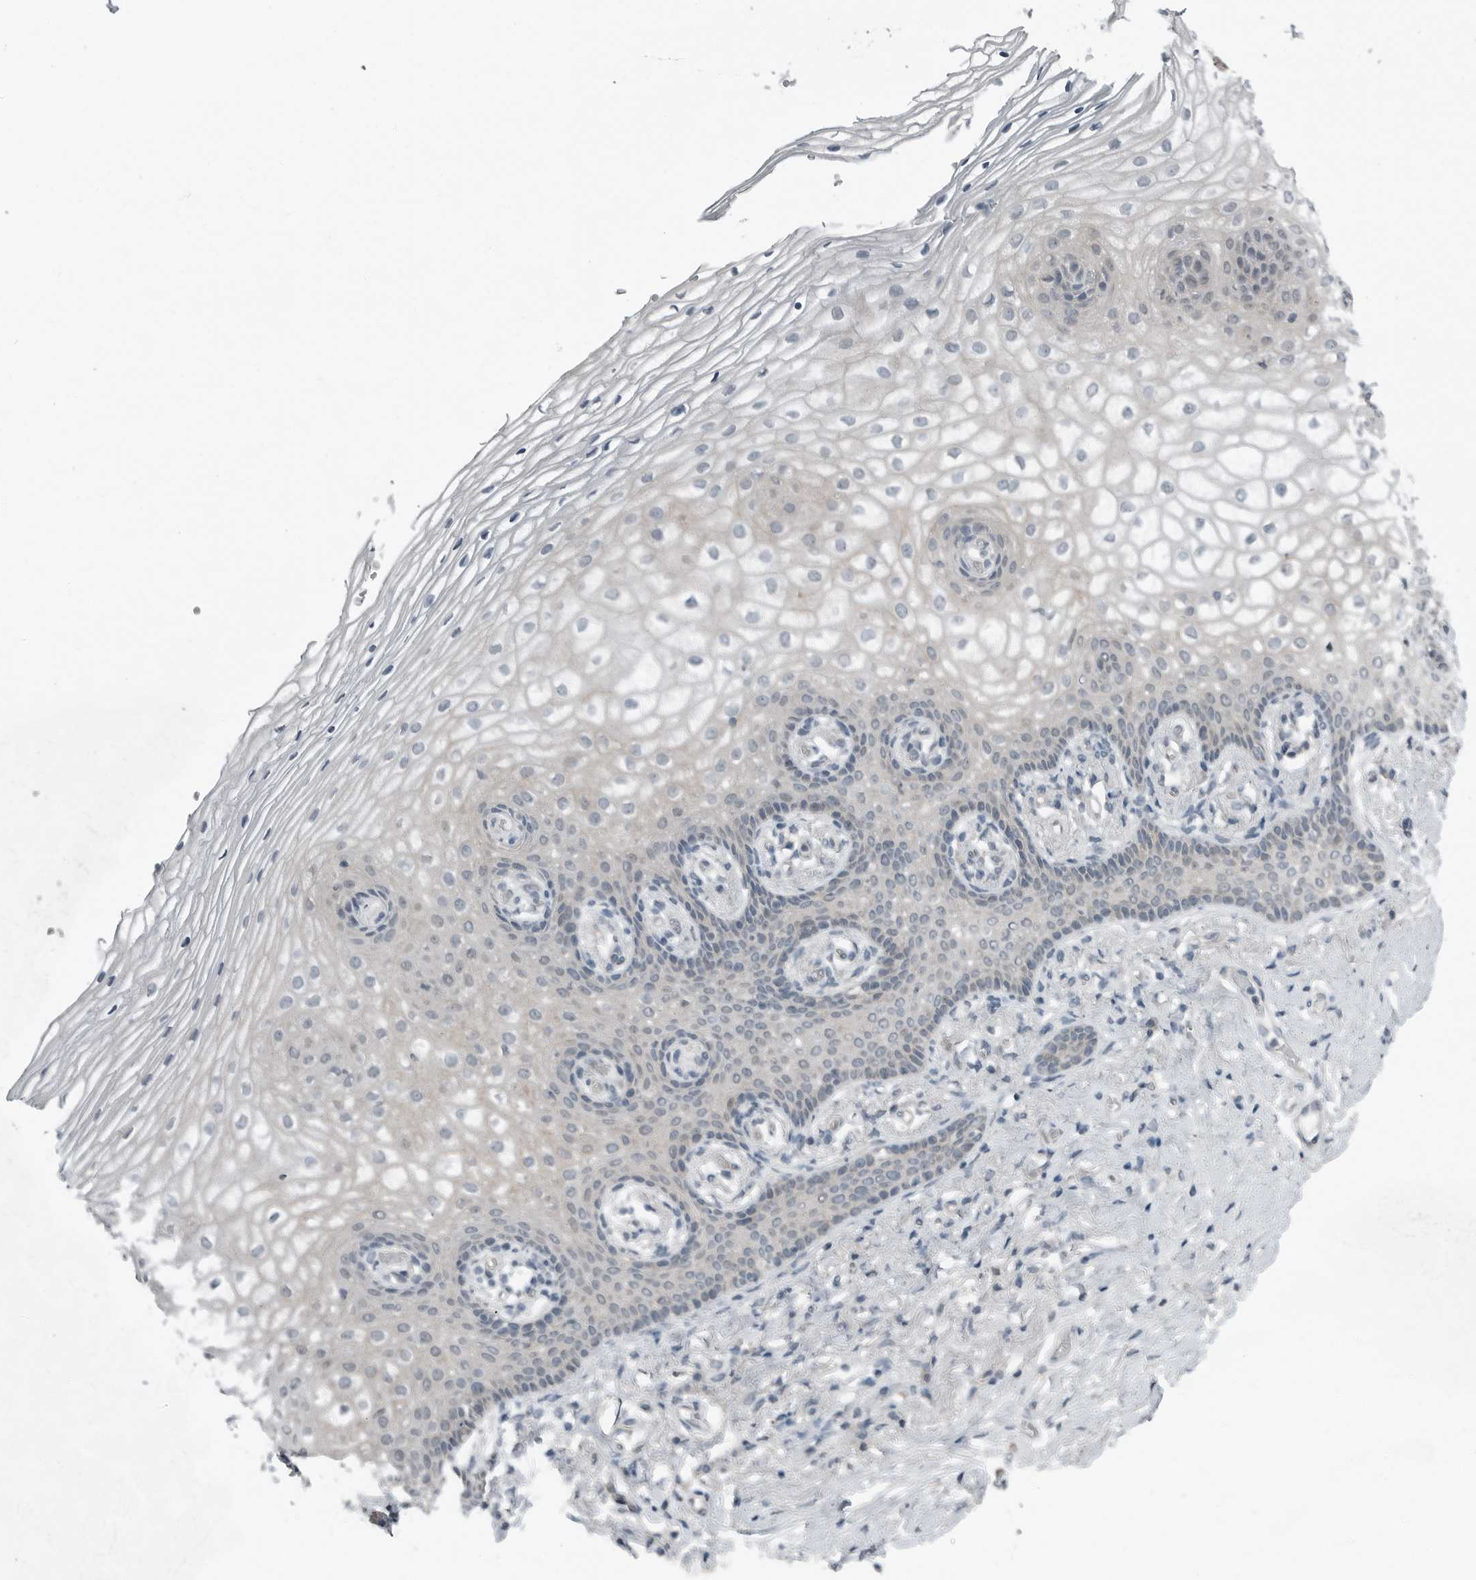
{"staining": {"intensity": "negative", "quantity": "none", "location": "none"}, "tissue": "vagina", "cell_type": "Squamous epithelial cells", "image_type": "normal", "snomed": [{"axis": "morphology", "description": "Normal tissue, NOS"}, {"axis": "topography", "description": "Vagina"}], "caption": "A histopathology image of human vagina is negative for staining in squamous epithelial cells. (IHC, brightfield microscopy, high magnification).", "gene": "ENSG00000286112", "patient": {"sex": "female", "age": 60}}